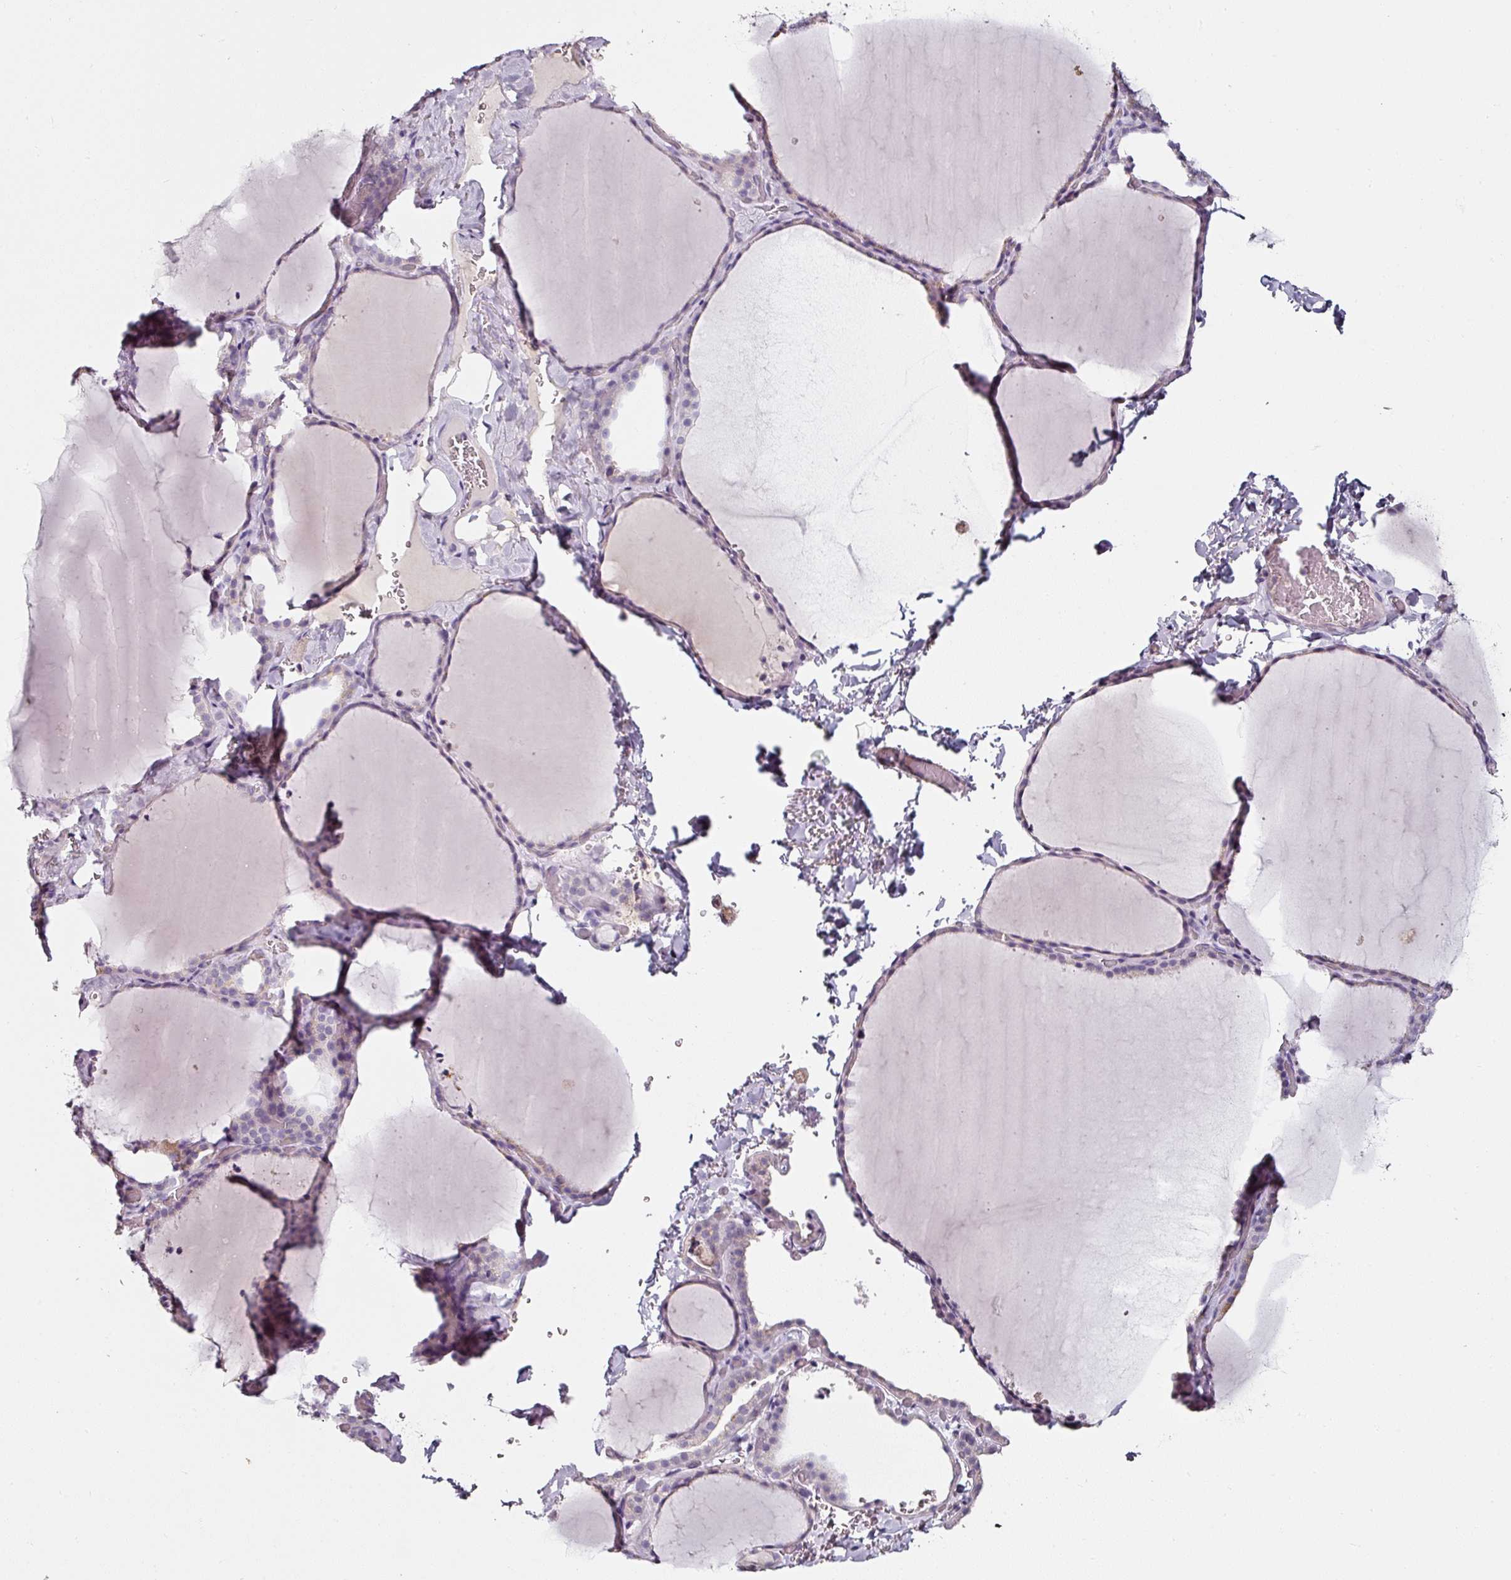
{"staining": {"intensity": "negative", "quantity": "none", "location": "none"}, "tissue": "thyroid gland", "cell_type": "Glandular cells", "image_type": "normal", "snomed": [{"axis": "morphology", "description": "Normal tissue, NOS"}, {"axis": "topography", "description": "Thyroid gland"}], "caption": "A high-resolution micrograph shows immunohistochemistry staining of unremarkable thyroid gland, which shows no significant staining in glandular cells. (Brightfield microscopy of DAB immunohistochemistry at high magnification).", "gene": "CAP2", "patient": {"sex": "female", "age": 22}}